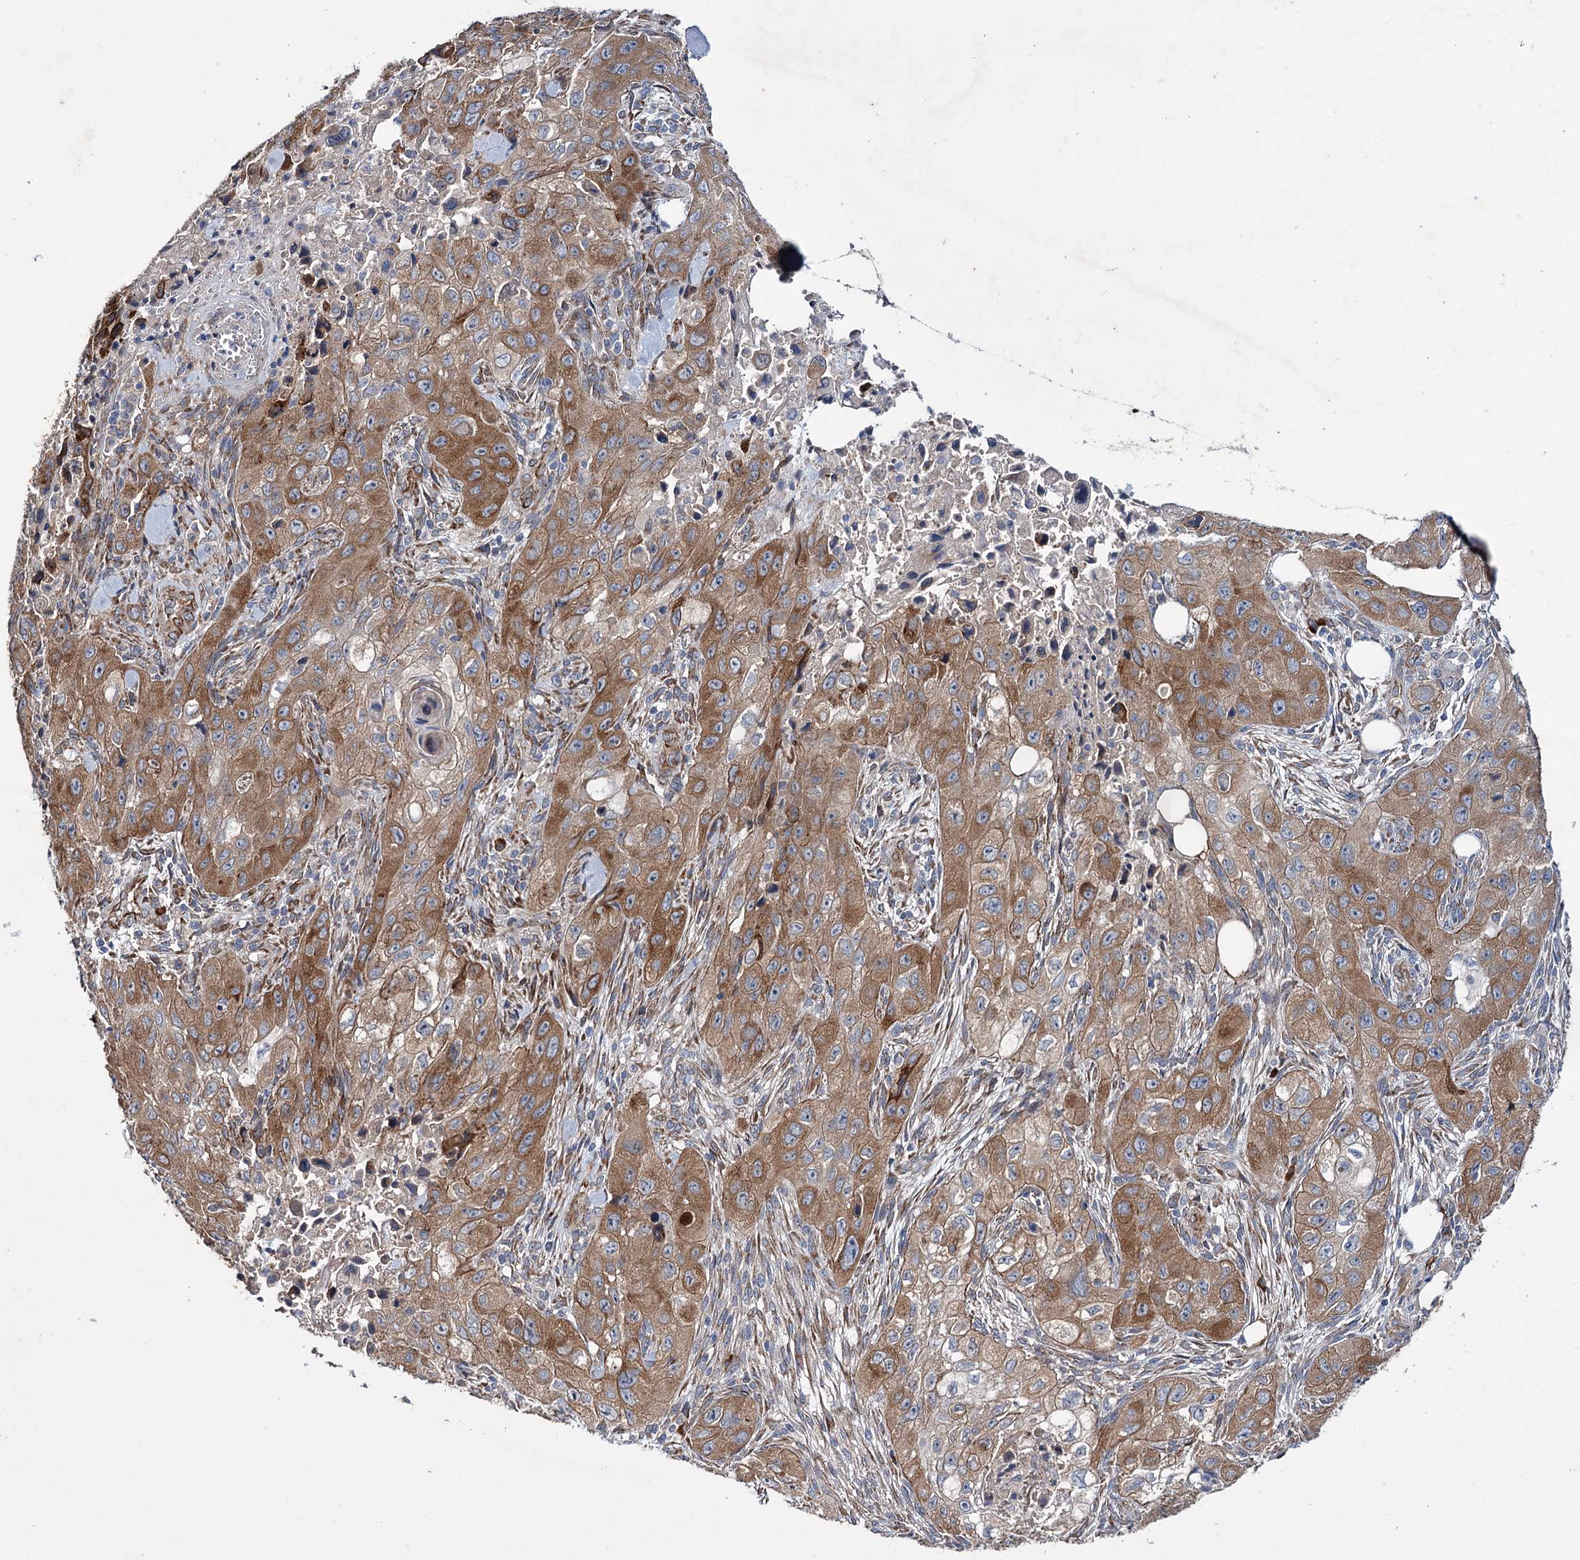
{"staining": {"intensity": "moderate", "quantity": ">75%", "location": "cytoplasmic/membranous"}, "tissue": "skin cancer", "cell_type": "Tumor cells", "image_type": "cancer", "snomed": [{"axis": "morphology", "description": "Squamous cell carcinoma, NOS"}, {"axis": "topography", "description": "Skin"}, {"axis": "topography", "description": "Subcutis"}], "caption": "Brown immunohistochemical staining in human squamous cell carcinoma (skin) demonstrates moderate cytoplasmic/membranous expression in about >75% of tumor cells. (DAB (3,3'-diaminobenzidine) = brown stain, brightfield microscopy at high magnification).", "gene": "SPATS2", "patient": {"sex": "male", "age": 73}}